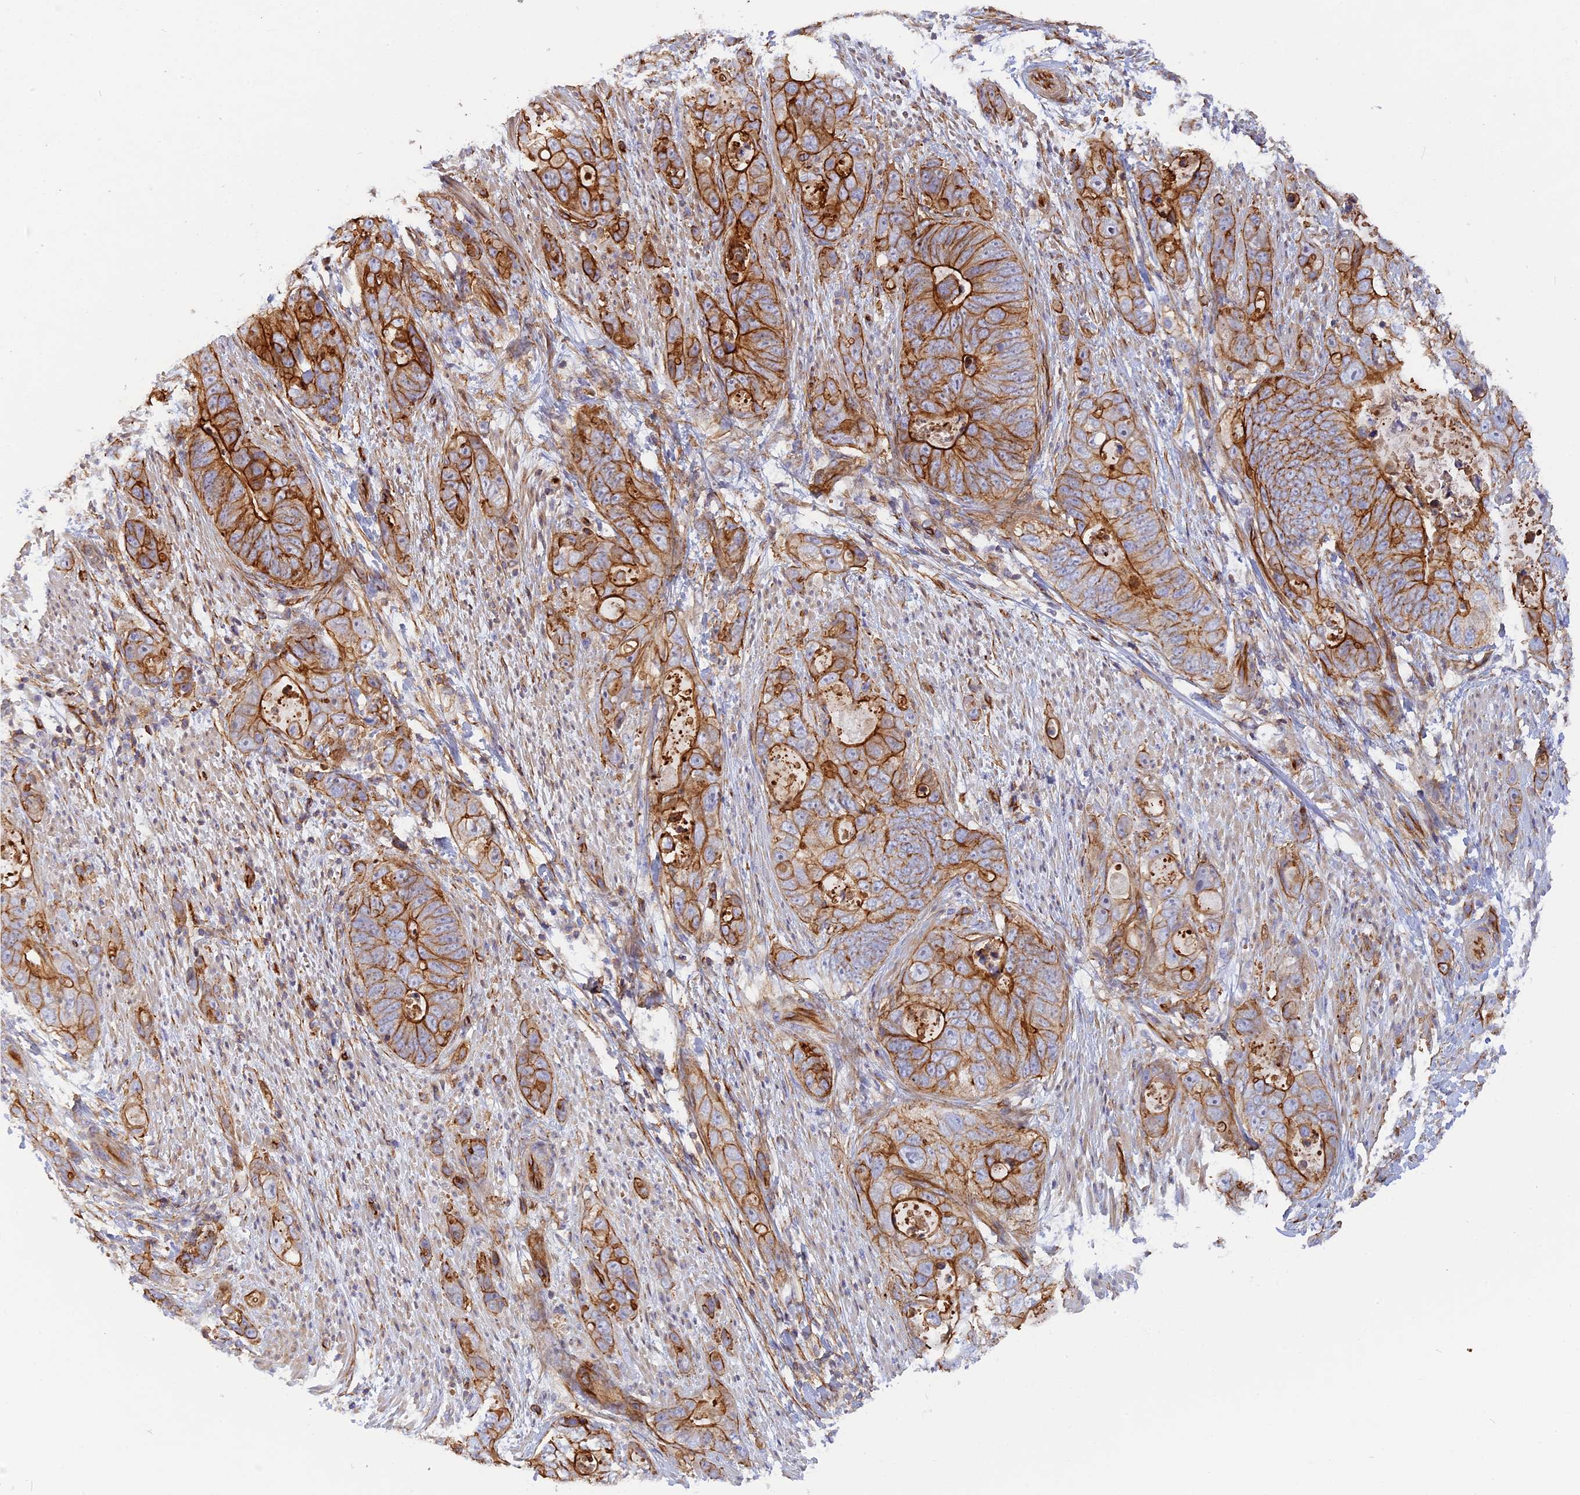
{"staining": {"intensity": "strong", "quantity": ">75%", "location": "cytoplasmic/membranous"}, "tissue": "stomach cancer", "cell_type": "Tumor cells", "image_type": "cancer", "snomed": [{"axis": "morphology", "description": "Adenocarcinoma, NOS"}, {"axis": "topography", "description": "Stomach"}], "caption": "Human stomach cancer (adenocarcinoma) stained with a protein marker shows strong staining in tumor cells.", "gene": "CNBD2", "patient": {"sex": "female", "age": 89}}